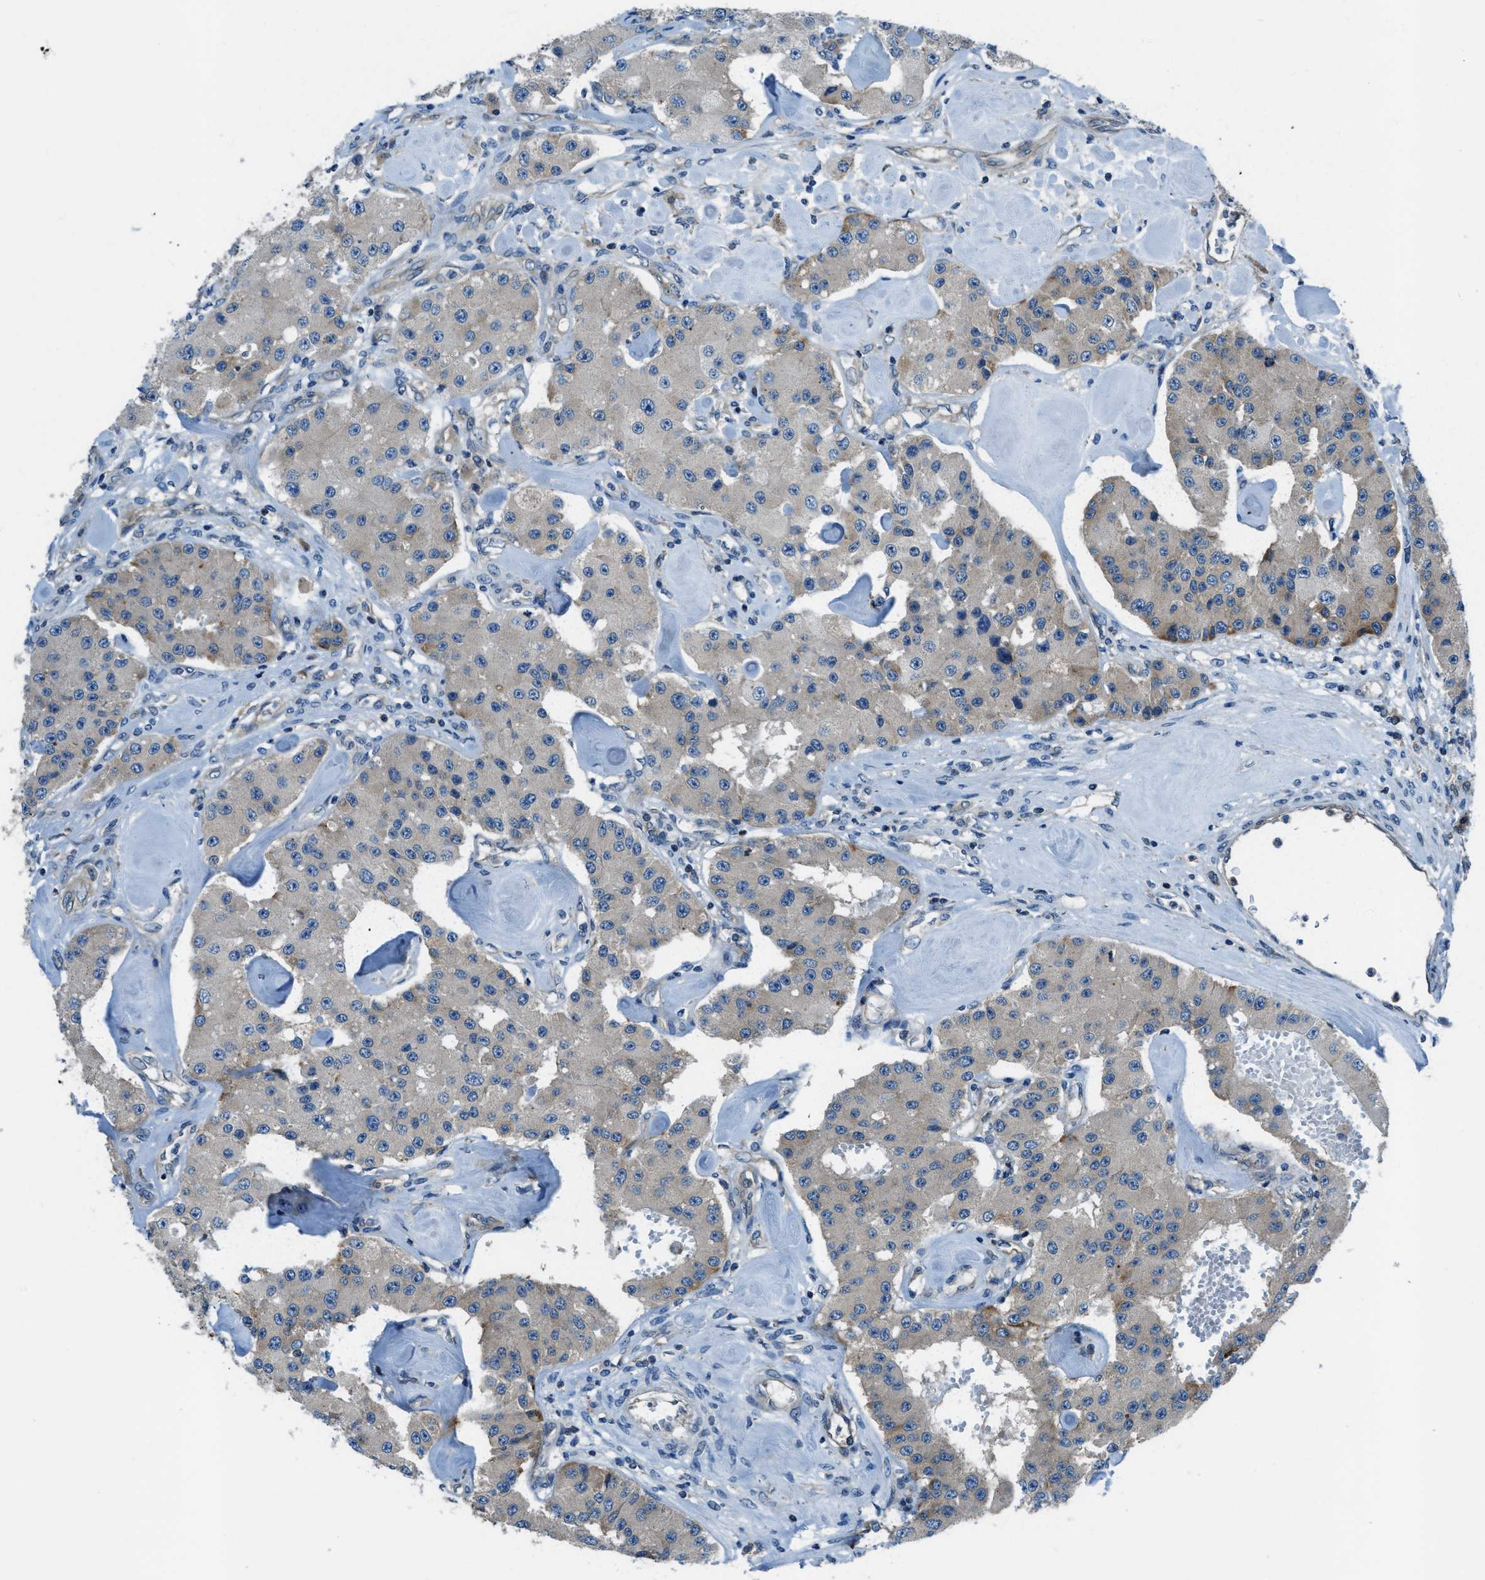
{"staining": {"intensity": "weak", "quantity": ">75%", "location": "cytoplasmic/membranous"}, "tissue": "carcinoid", "cell_type": "Tumor cells", "image_type": "cancer", "snomed": [{"axis": "morphology", "description": "Carcinoid, malignant, NOS"}, {"axis": "topography", "description": "Pancreas"}], "caption": "Immunohistochemical staining of human carcinoid (malignant) reveals weak cytoplasmic/membranous protein positivity in about >75% of tumor cells. The staining was performed using DAB (3,3'-diaminobenzidine) to visualize the protein expression in brown, while the nuclei were stained in blue with hematoxylin (Magnification: 20x).", "gene": "ARFGAP2", "patient": {"sex": "male", "age": 41}}